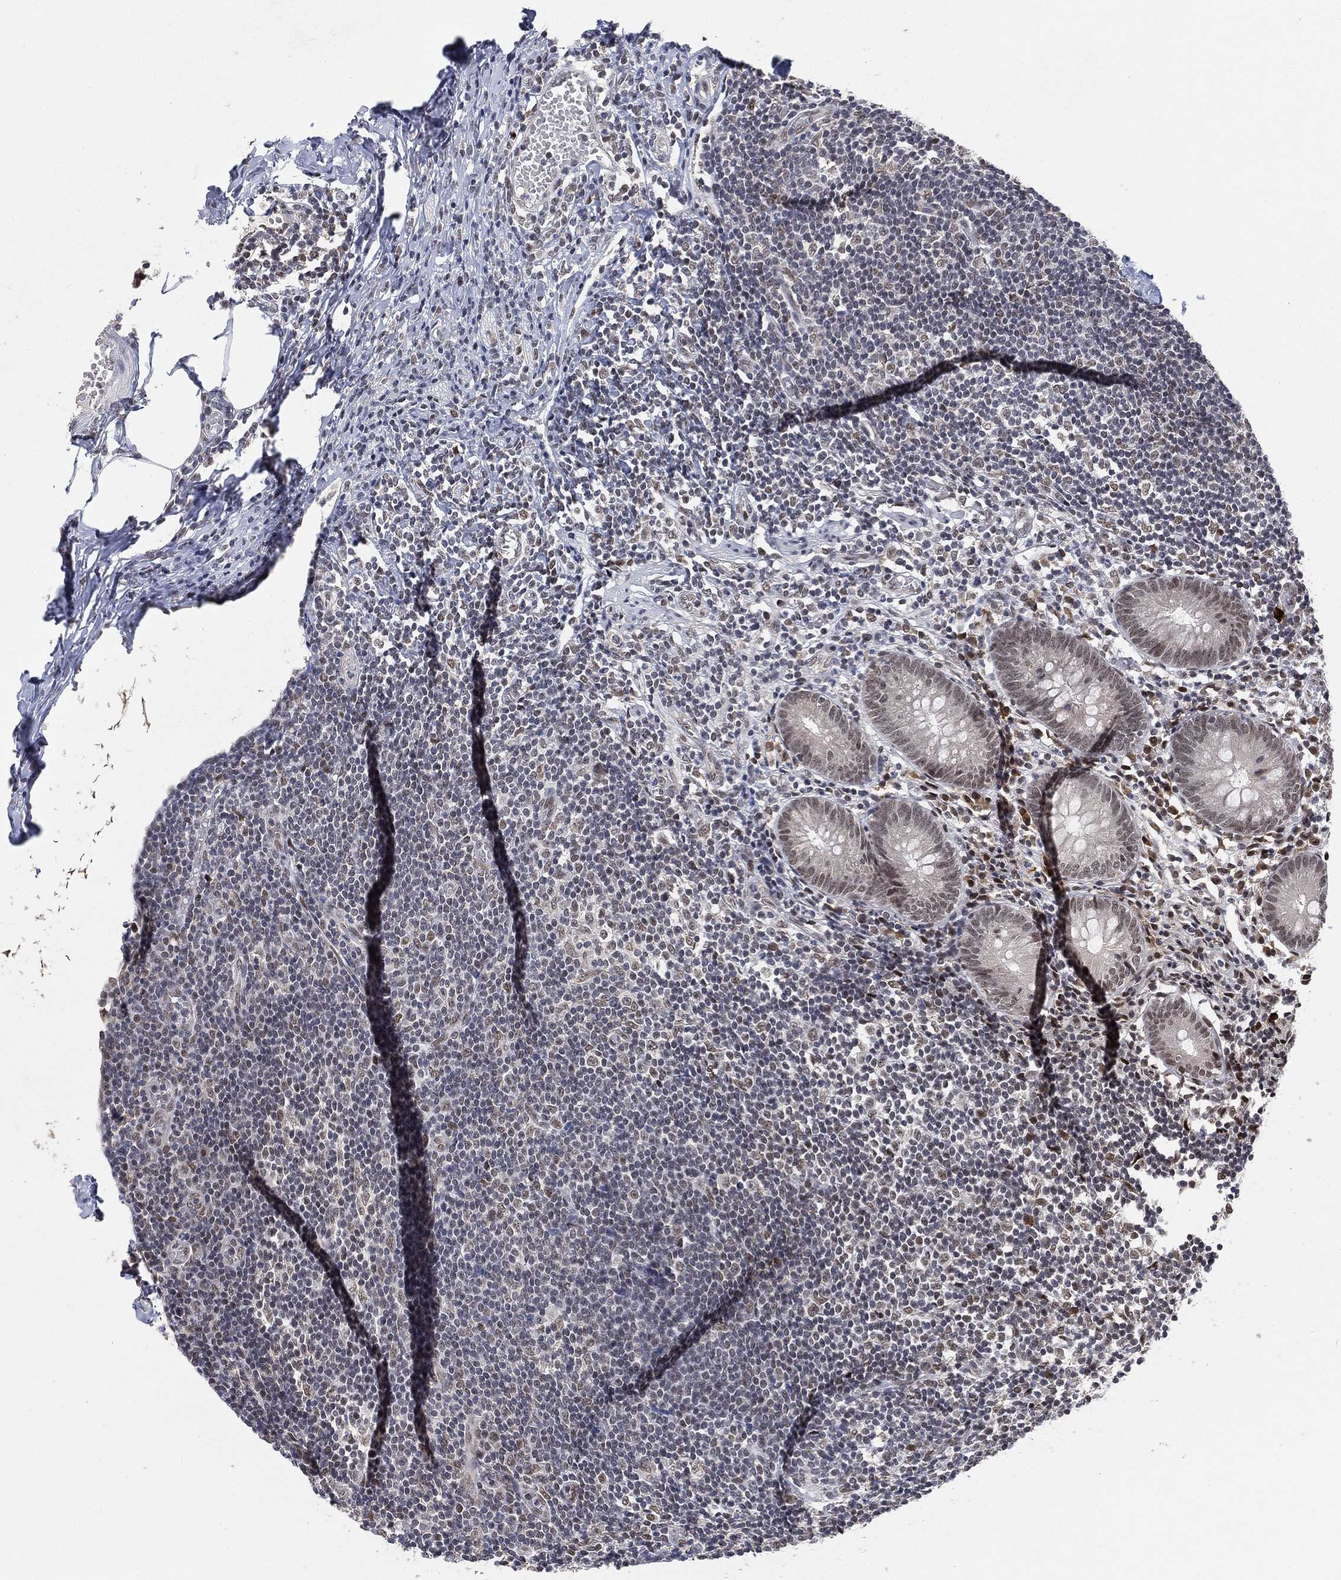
{"staining": {"intensity": "weak", "quantity": "<25%", "location": "nuclear"}, "tissue": "appendix", "cell_type": "Glandular cells", "image_type": "normal", "snomed": [{"axis": "morphology", "description": "Normal tissue, NOS"}, {"axis": "topography", "description": "Appendix"}], "caption": "IHC micrograph of benign human appendix stained for a protein (brown), which demonstrates no staining in glandular cells. (Stains: DAB immunohistochemistry with hematoxylin counter stain, Microscopy: brightfield microscopy at high magnification).", "gene": "YLPM1", "patient": {"sex": "female", "age": 40}}